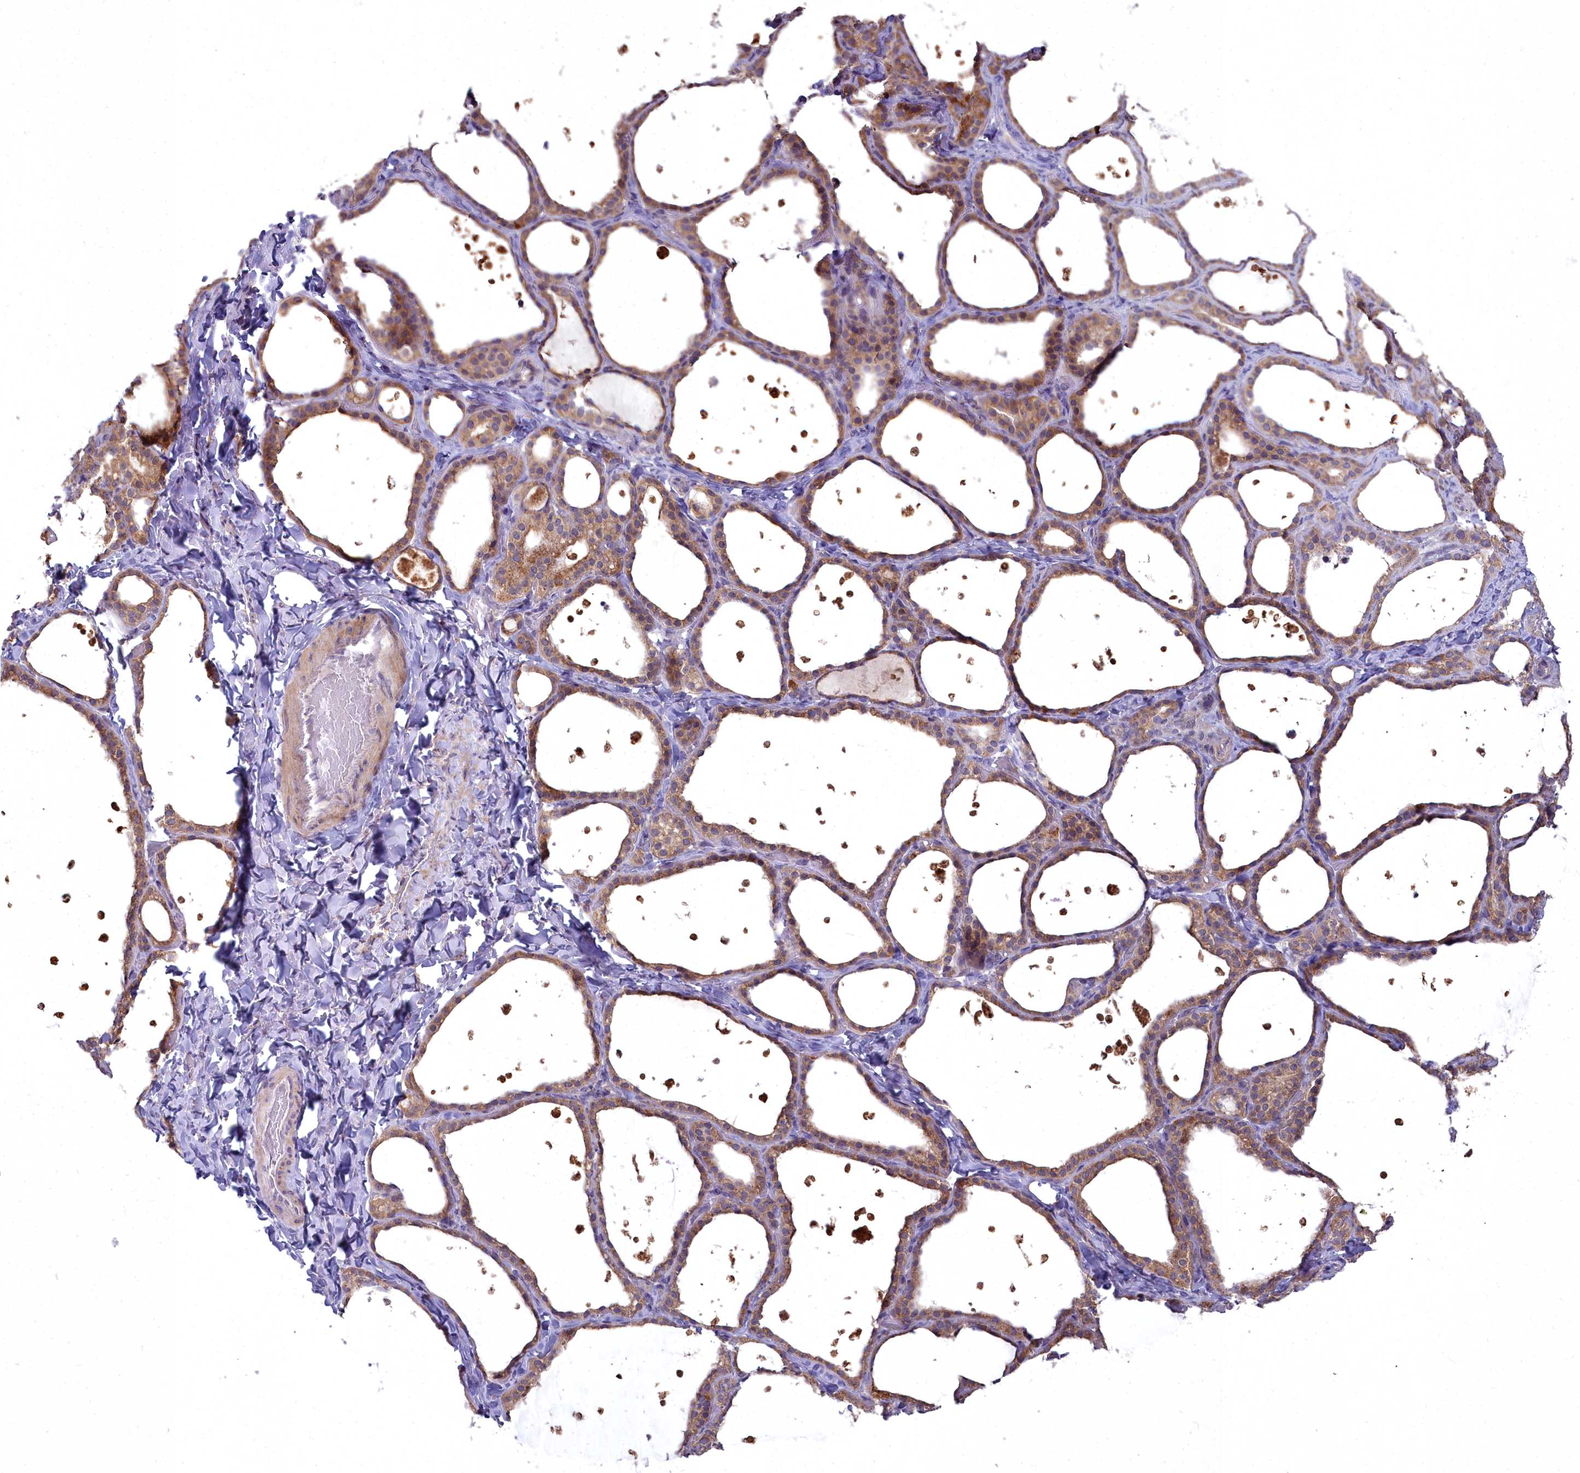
{"staining": {"intensity": "moderate", "quantity": ">75%", "location": "cytoplasmic/membranous"}, "tissue": "thyroid gland", "cell_type": "Glandular cells", "image_type": "normal", "snomed": [{"axis": "morphology", "description": "Normal tissue, NOS"}, {"axis": "topography", "description": "Thyroid gland"}], "caption": "Immunohistochemistry (IHC) histopathology image of unremarkable thyroid gland stained for a protein (brown), which reveals medium levels of moderate cytoplasmic/membranous staining in approximately >75% of glandular cells.", "gene": "MICU2", "patient": {"sex": "female", "age": 44}}